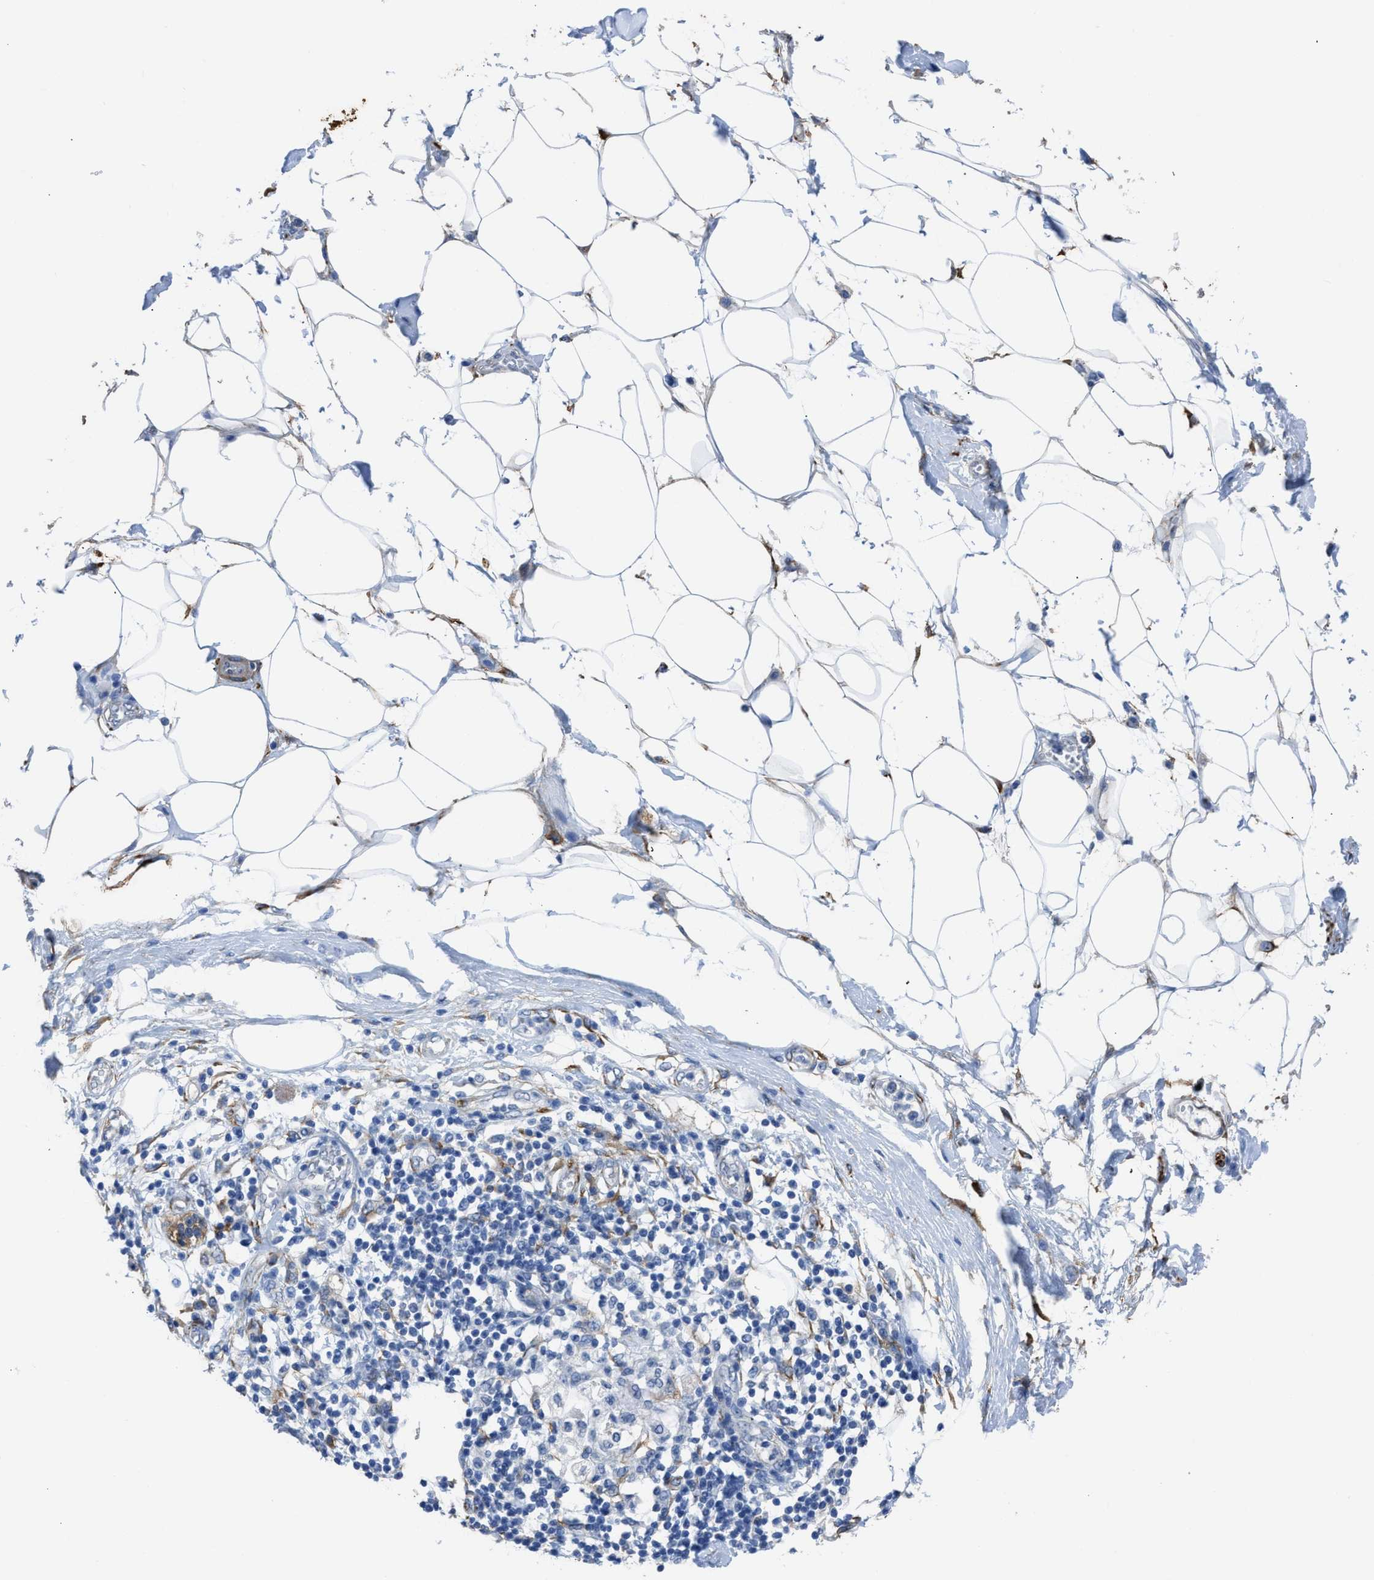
{"staining": {"intensity": "negative", "quantity": "none", "location": "none"}, "tissue": "adipose tissue", "cell_type": "Adipocytes", "image_type": "normal", "snomed": [{"axis": "morphology", "description": "Normal tissue, NOS"}, {"axis": "morphology", "description": "Adenocarcinoma, NOS"}, {"axis": "topography", "description": "Duodenum"}, {"axis": "topography", "description": "Peripheral nerve tissue"}], "caption": "A histopathology image of human adipose tissue is negative for staining in adipocytes. (Stains: DAB IHC with hematoxylin counter stain, Microscopy: brightfield microscopy at high magnification).", "gene": "ZSWIM5", "patient": {"sex": "female", "age": 60}}